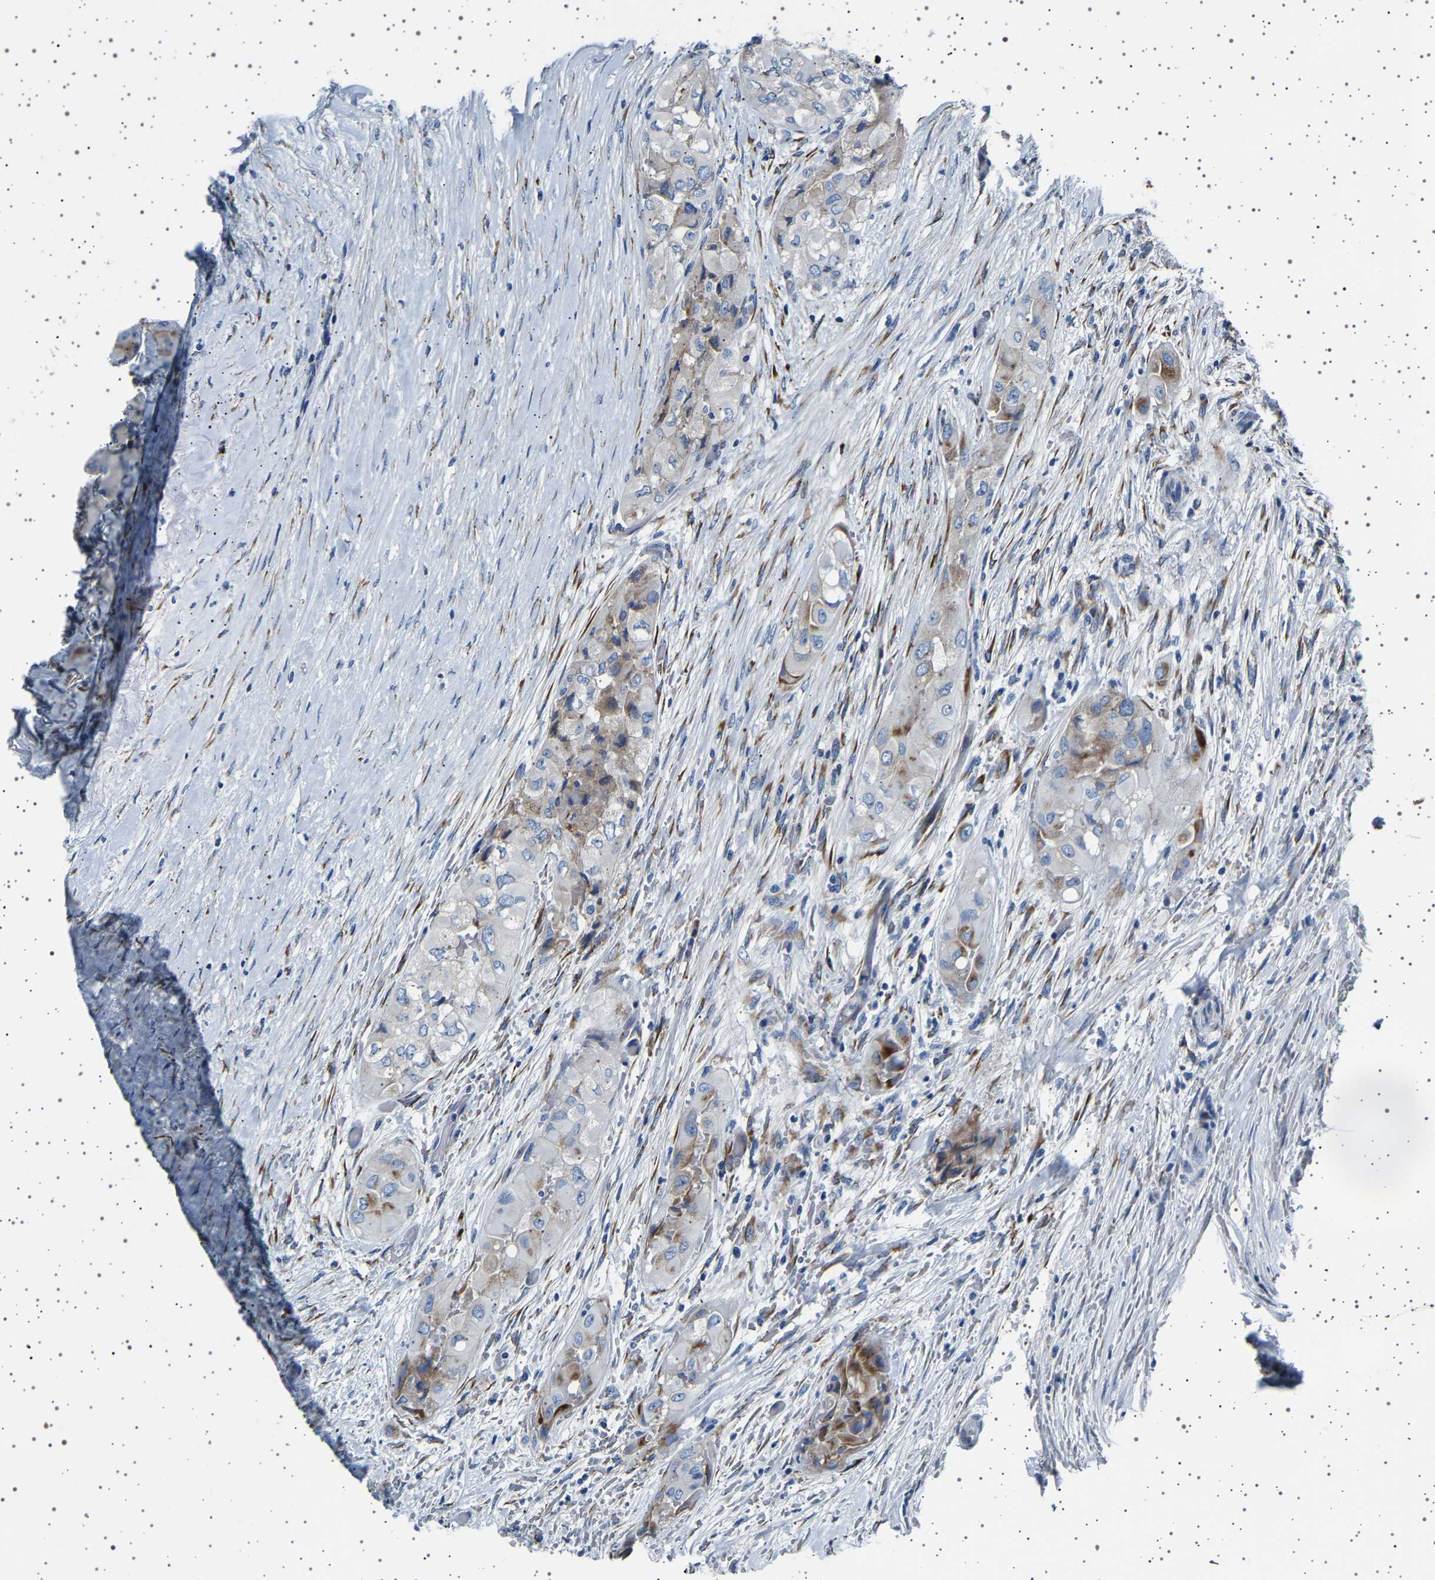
{"staining": {"intensity": "moderate", "quantity": "<25%", "location": "cytoplasmic/membranous"}, "tissue": "thyroid cancer", "cell_type": "Tumor cells", "image_type": "cancer", "snomed": [{"axis": "morphology", "description": "Papillary adenocarcinoma, NOS"}, {"axis": "topography", "description": "Thyroid gland"}], "caption": "This photomicrograph exhibits immunohistochemistry (IHC) staining of human thyroid cancer, with low moderate cytoplasmic/membranous staining in approximately <25% of tumor cells.", "gene": "FTCD", "patient": {"sex": "female", "age": 59}}